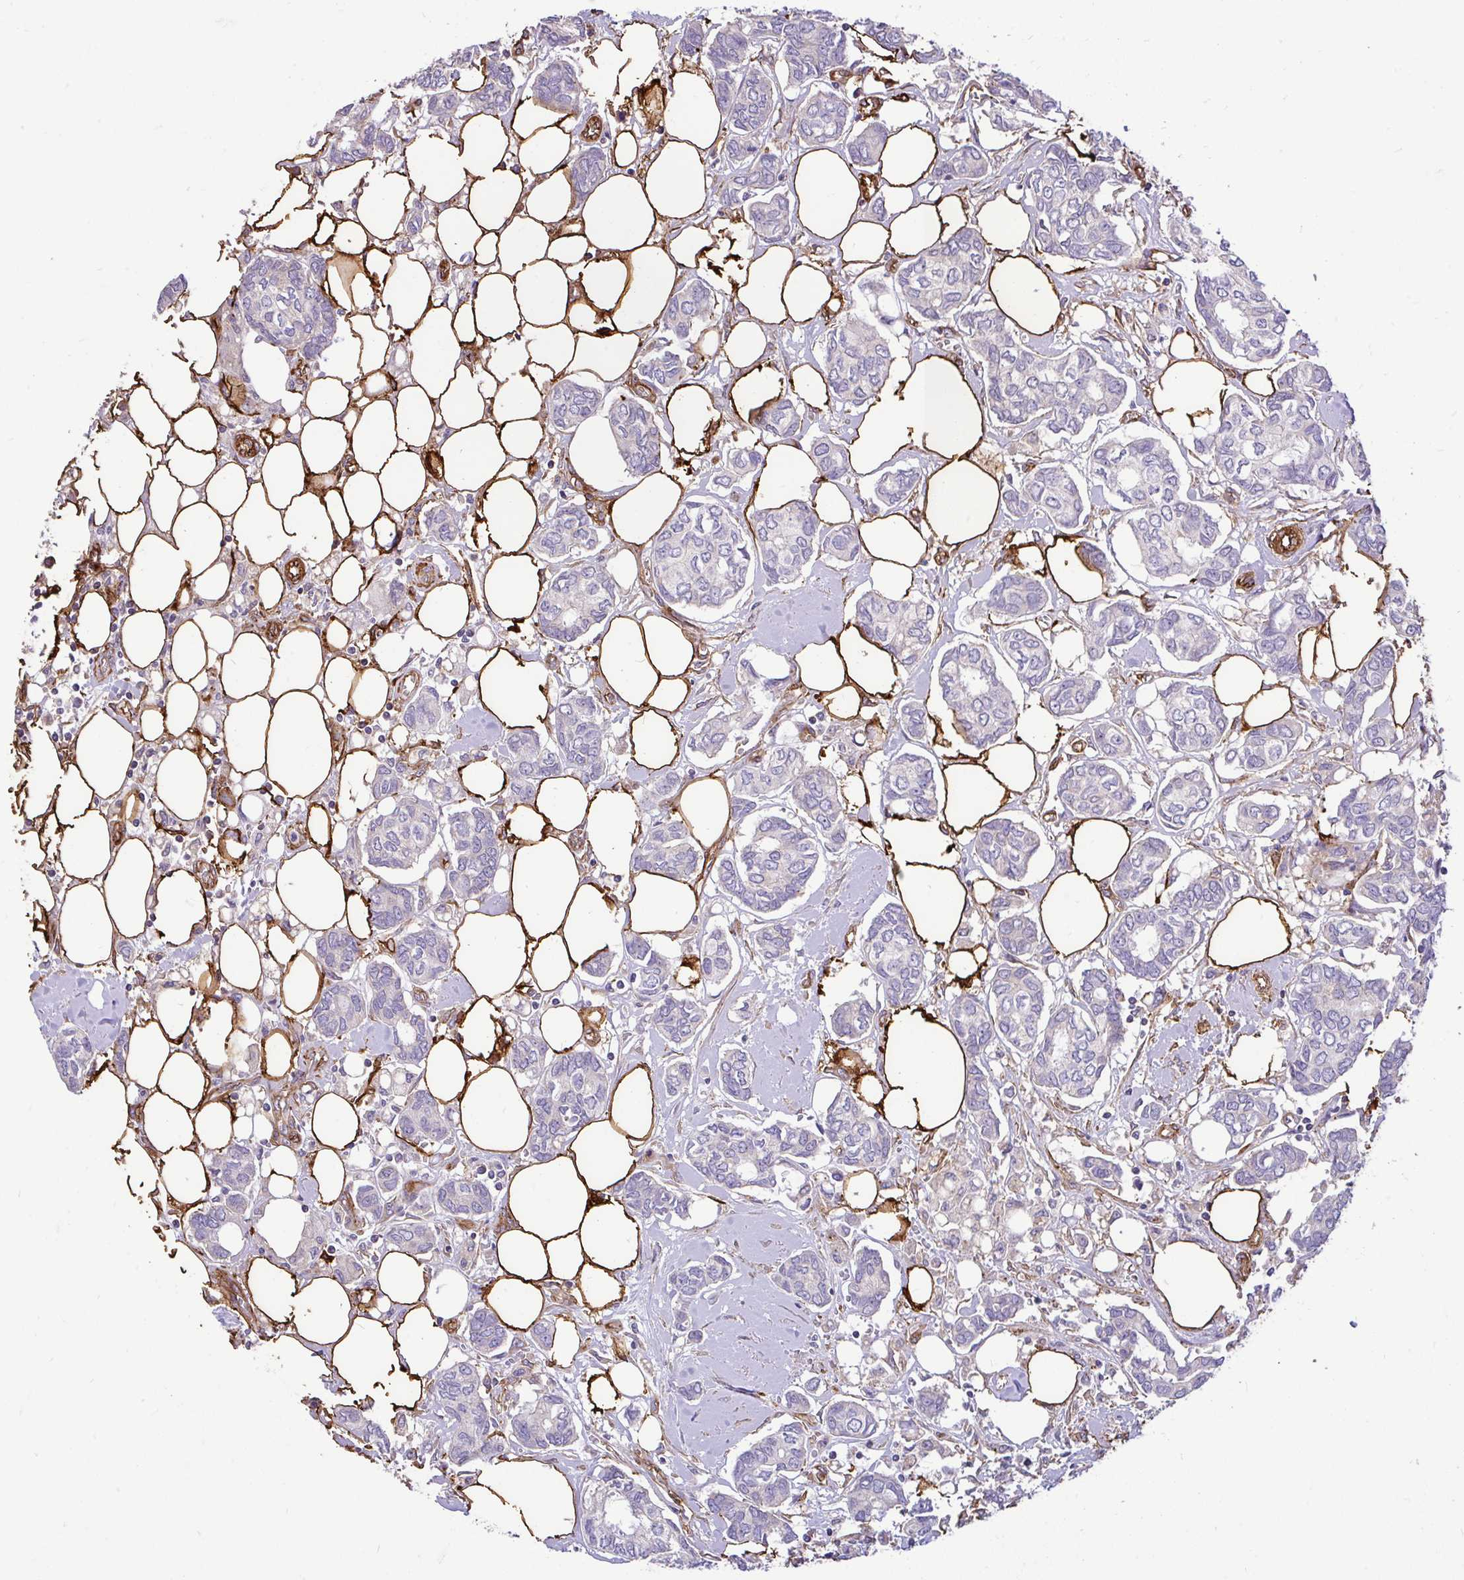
{"staining": {"intensity": "negative", "quantity": "none", "location": "none"}, "tissue": "breast cancer", "cell_type": "Tumor cells", "image_type": "cancer", "snomed": [{"axis": "morphology", "description": "Duct carcinoma"}, {"axis": "topography", "description": "Breast"}], "caption": "Immunohistochemical staining of human breast intraductal carcinoma exhibits no significant expression in tumor cells.", "gene": "PTPRK", "patient": {"sex": "female", "age": 73}}